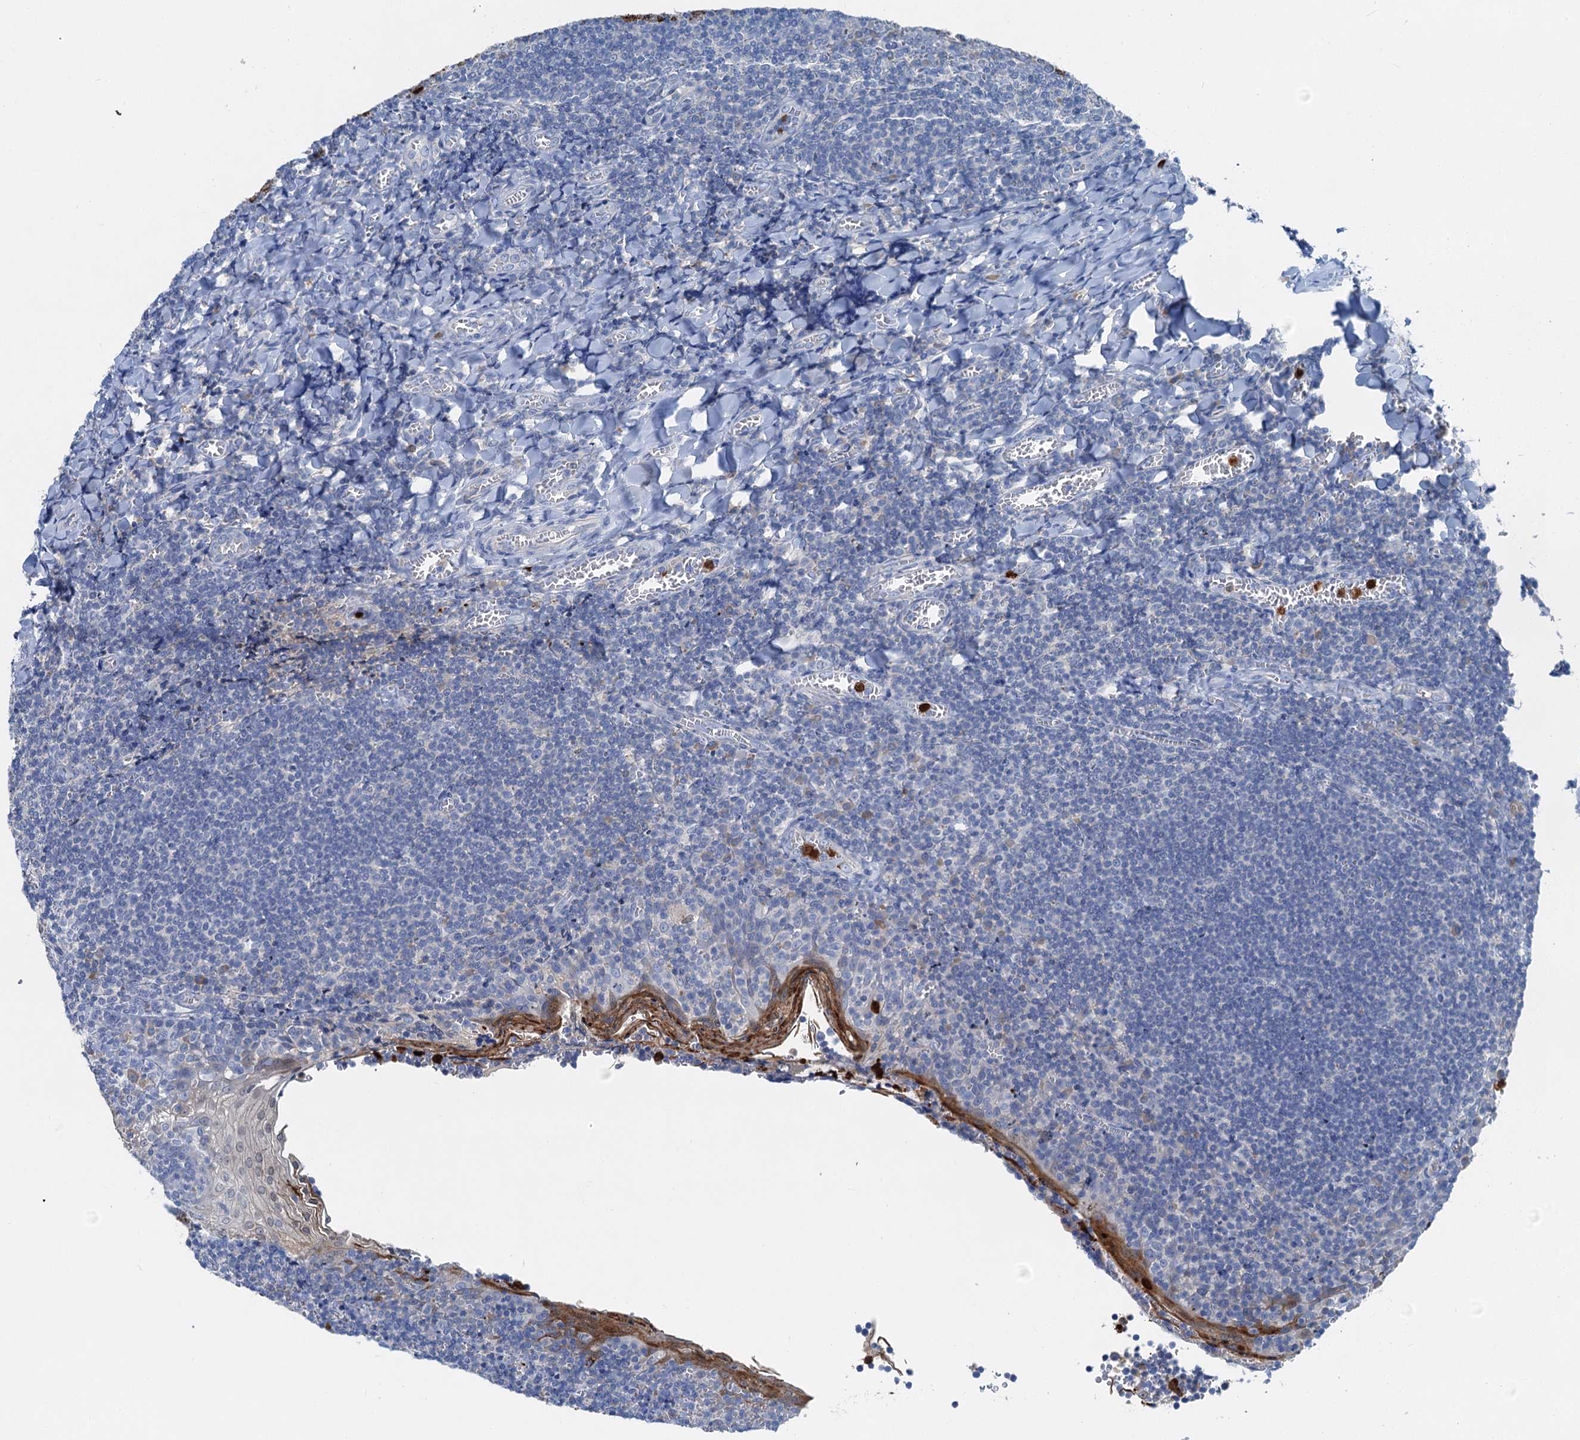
{"staining": {"intensity": "negative", "quantity": "none", "location": "none"}, "tissue": "tonsil", "cell_type": "Germinal center cells", "image_type": "normal", "snomed": [{"axis": "morphology", "description": "Normal tissue, NOS"}, {"axis": "topography", "description": "Tonsil"}], "caption": "Tonsil stained for a protein using immunohistochemistry reveals no staining germinal center cells.", "gene": "OTOA", "patient": {"sex": "male", "age": 27}}